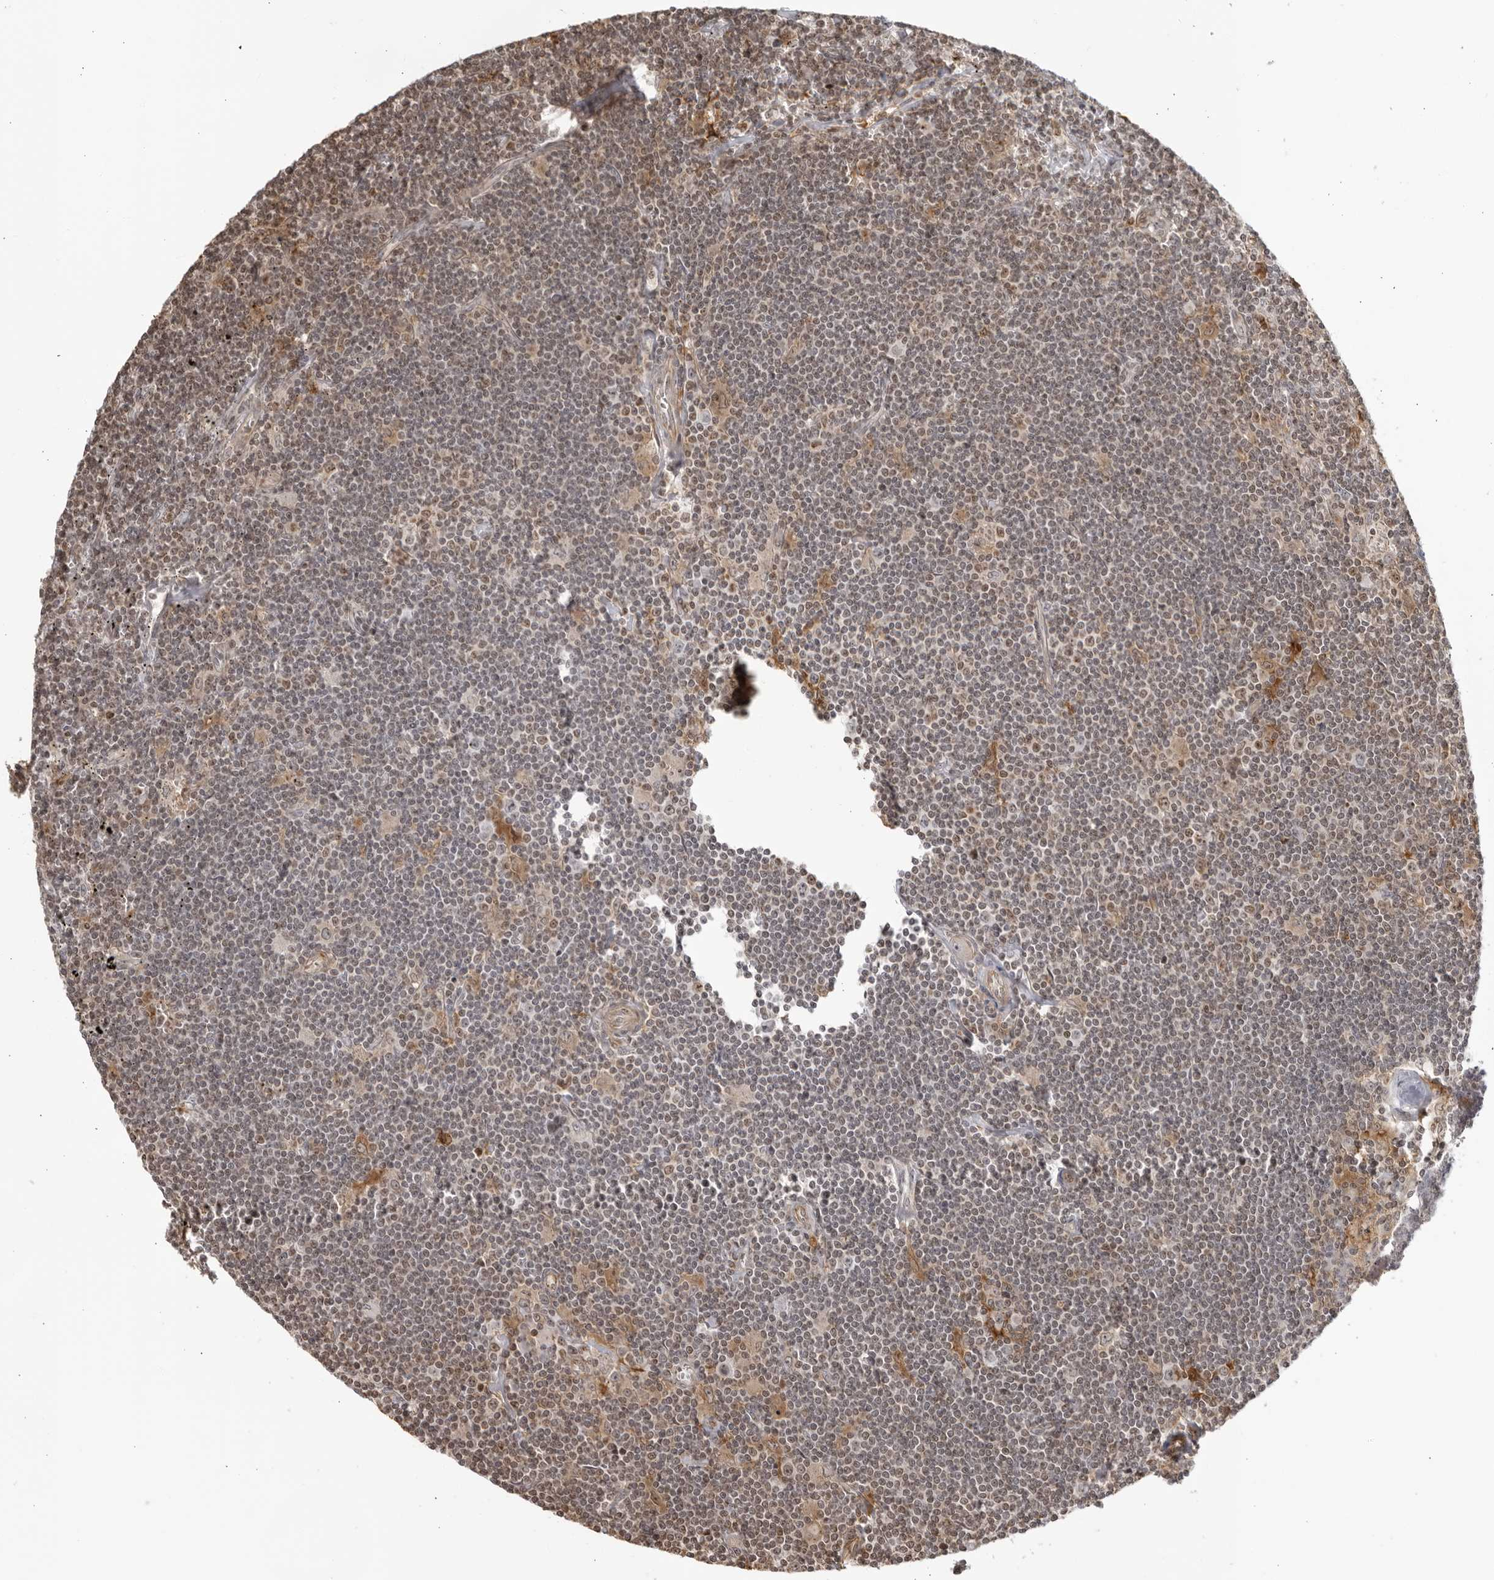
{"staining": {"intensity": "weak", "quantity": "<25%", "location": "nuclear"}, "tissue": "lymphoma", "cell_type": "Tumor cells", "image_type": "cancer", "snomed": [{"axis": "morphology", "description": "Malignant lymphoma, non-Hodgkin's type, Low grade"}, {"axis": "topography", "description": "Spleen"}], "caption": "The histopathology image shows no significant expression in tumor cells of lymphoma.", "gene": "TCF21", "patient": {"sex": "male", "age": 76}}